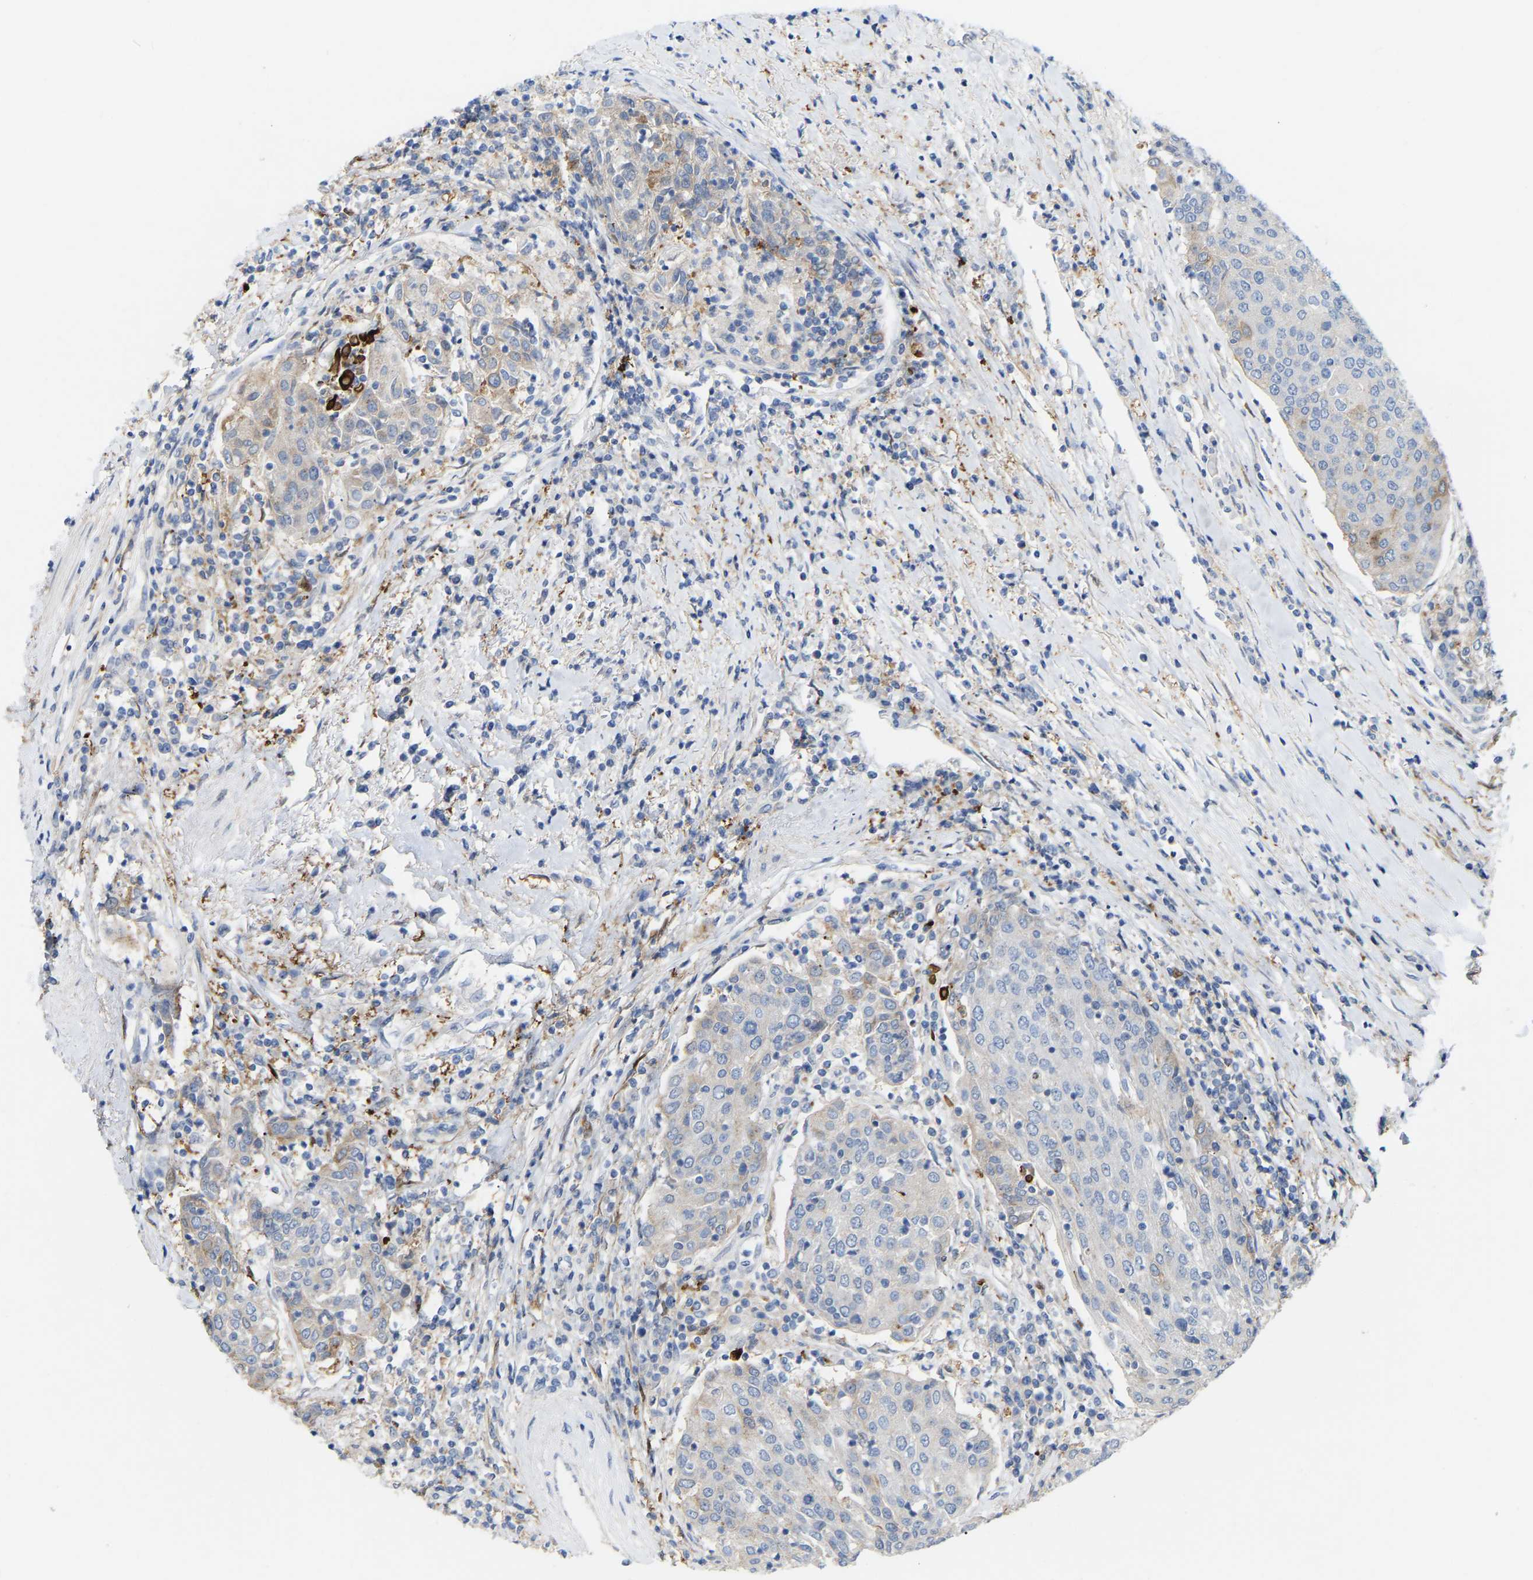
{"staining": {"intensity": "moderate", "quantity": "<25%", "location": "cytoplasmic/membranous"}, "tissue": "urothelial cancer", "cell_type": "Tumor cells", "image_type": "cancer", "snomed": [{"axis": "morphology", "description": "Urothelial carcinoma, High grade"}, {"axis": "topography", "description": "Urinary bladder"}], "caption": "Human urothelial carcinoma (high-grade) stained with a protein marker exhibits moderate staining in tumor cells.", "gene": "ABTB2", "patient": {"sex": "female", "age": 85}}